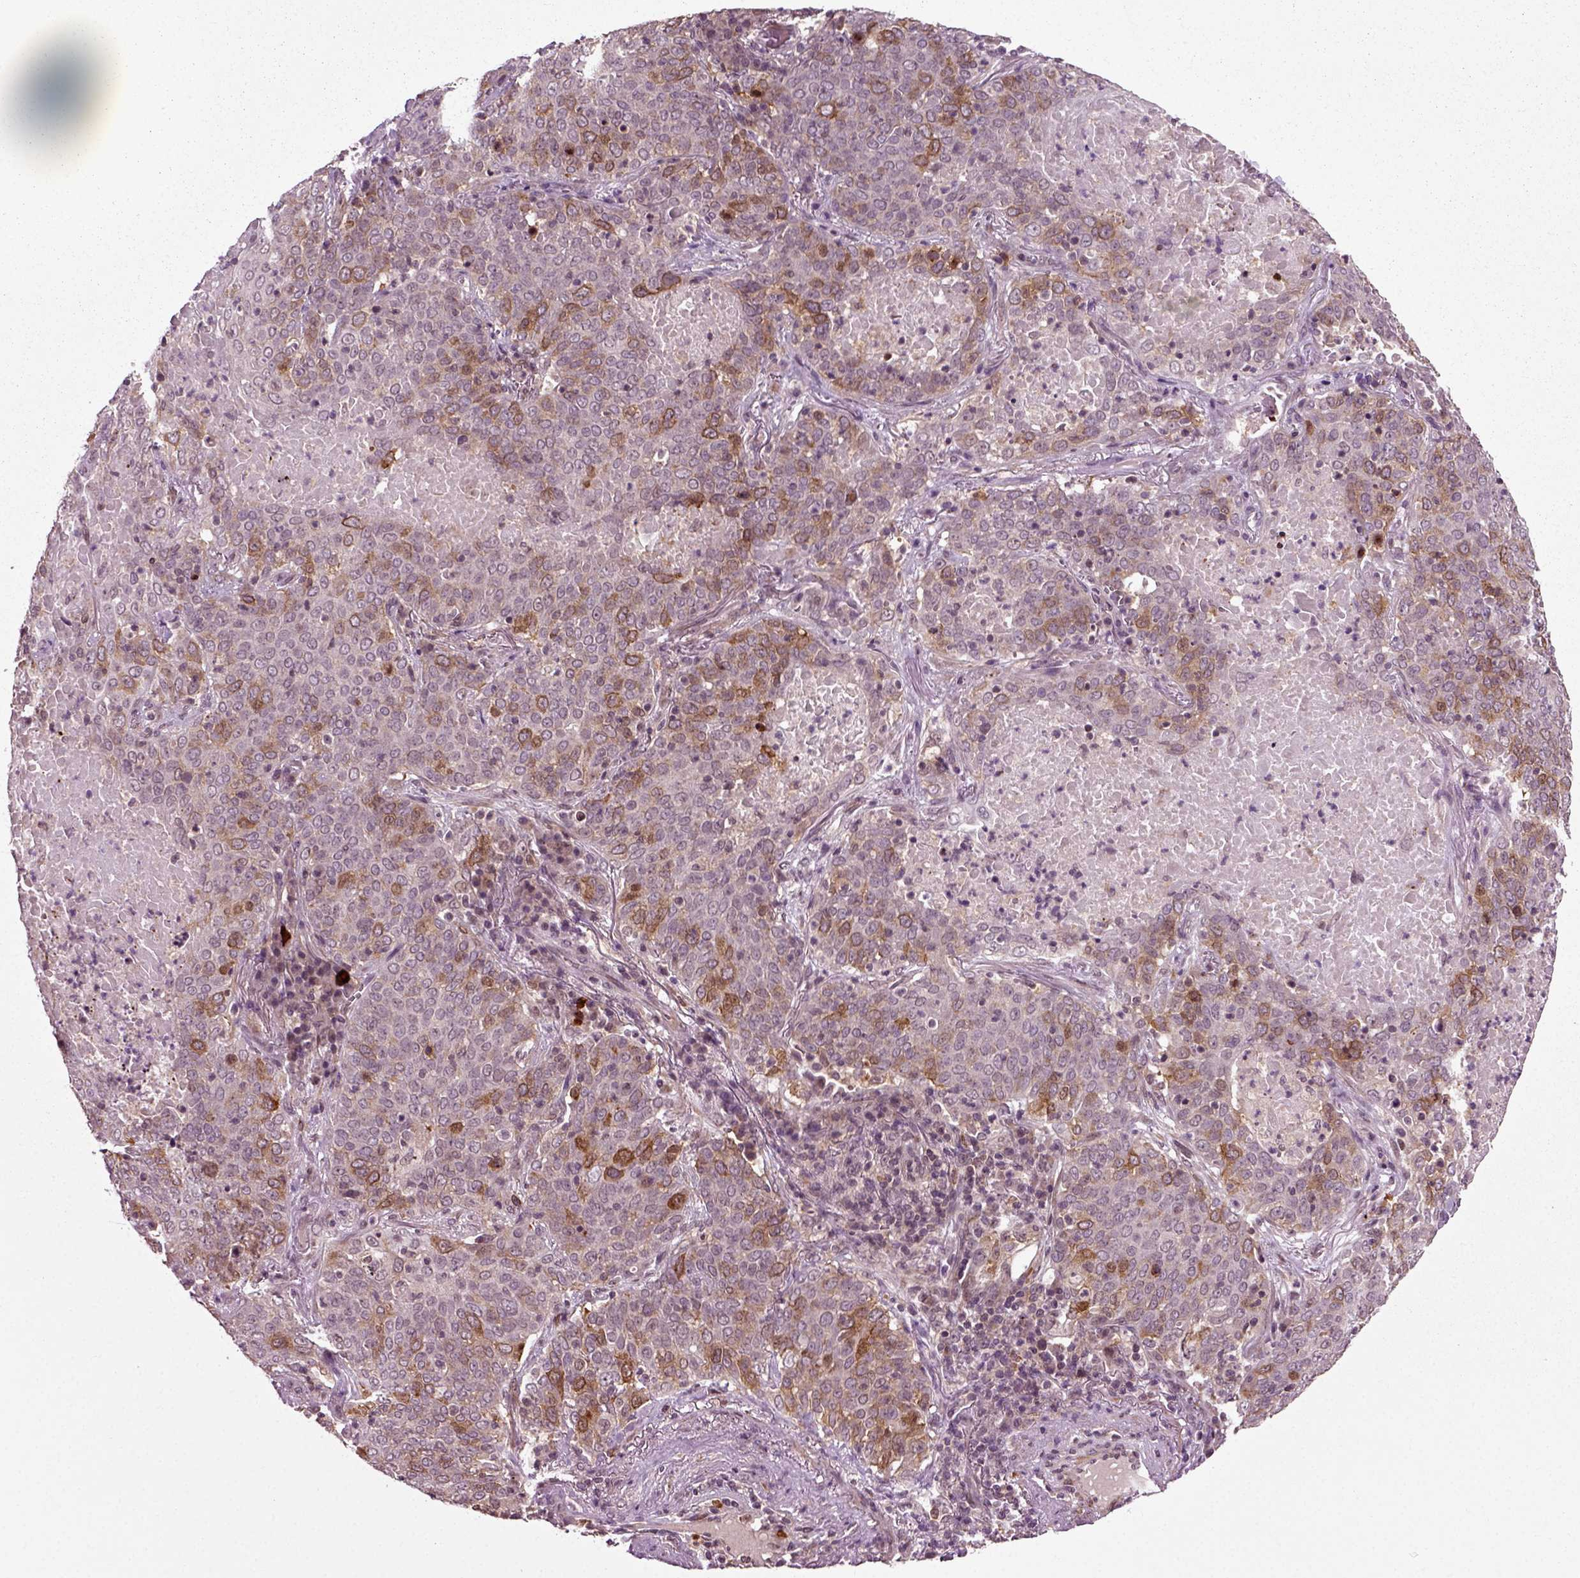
{"staining": {"intensity": "strong", "quantity": "<25%", "location": "cytoplasmic/membranous"}, "tissue": "lung cancer", "cell_type": "Tumor cells", "image_type": "cancer", "snomed": [{"axis": "morphology", "description": "Squamous cell carcinoma, NOS"}, {"axis": "topography", "description": "Lung"}], "caption": "Protein positivity by immunohistochemistry (IHC) exhibits strong cytoplasmic/membranous positivity in about <25% of tumor cells in lung squamous cell carcinoma.", "gene": "KNSTRN", "patient": {"sex": "male", "age": 82}}